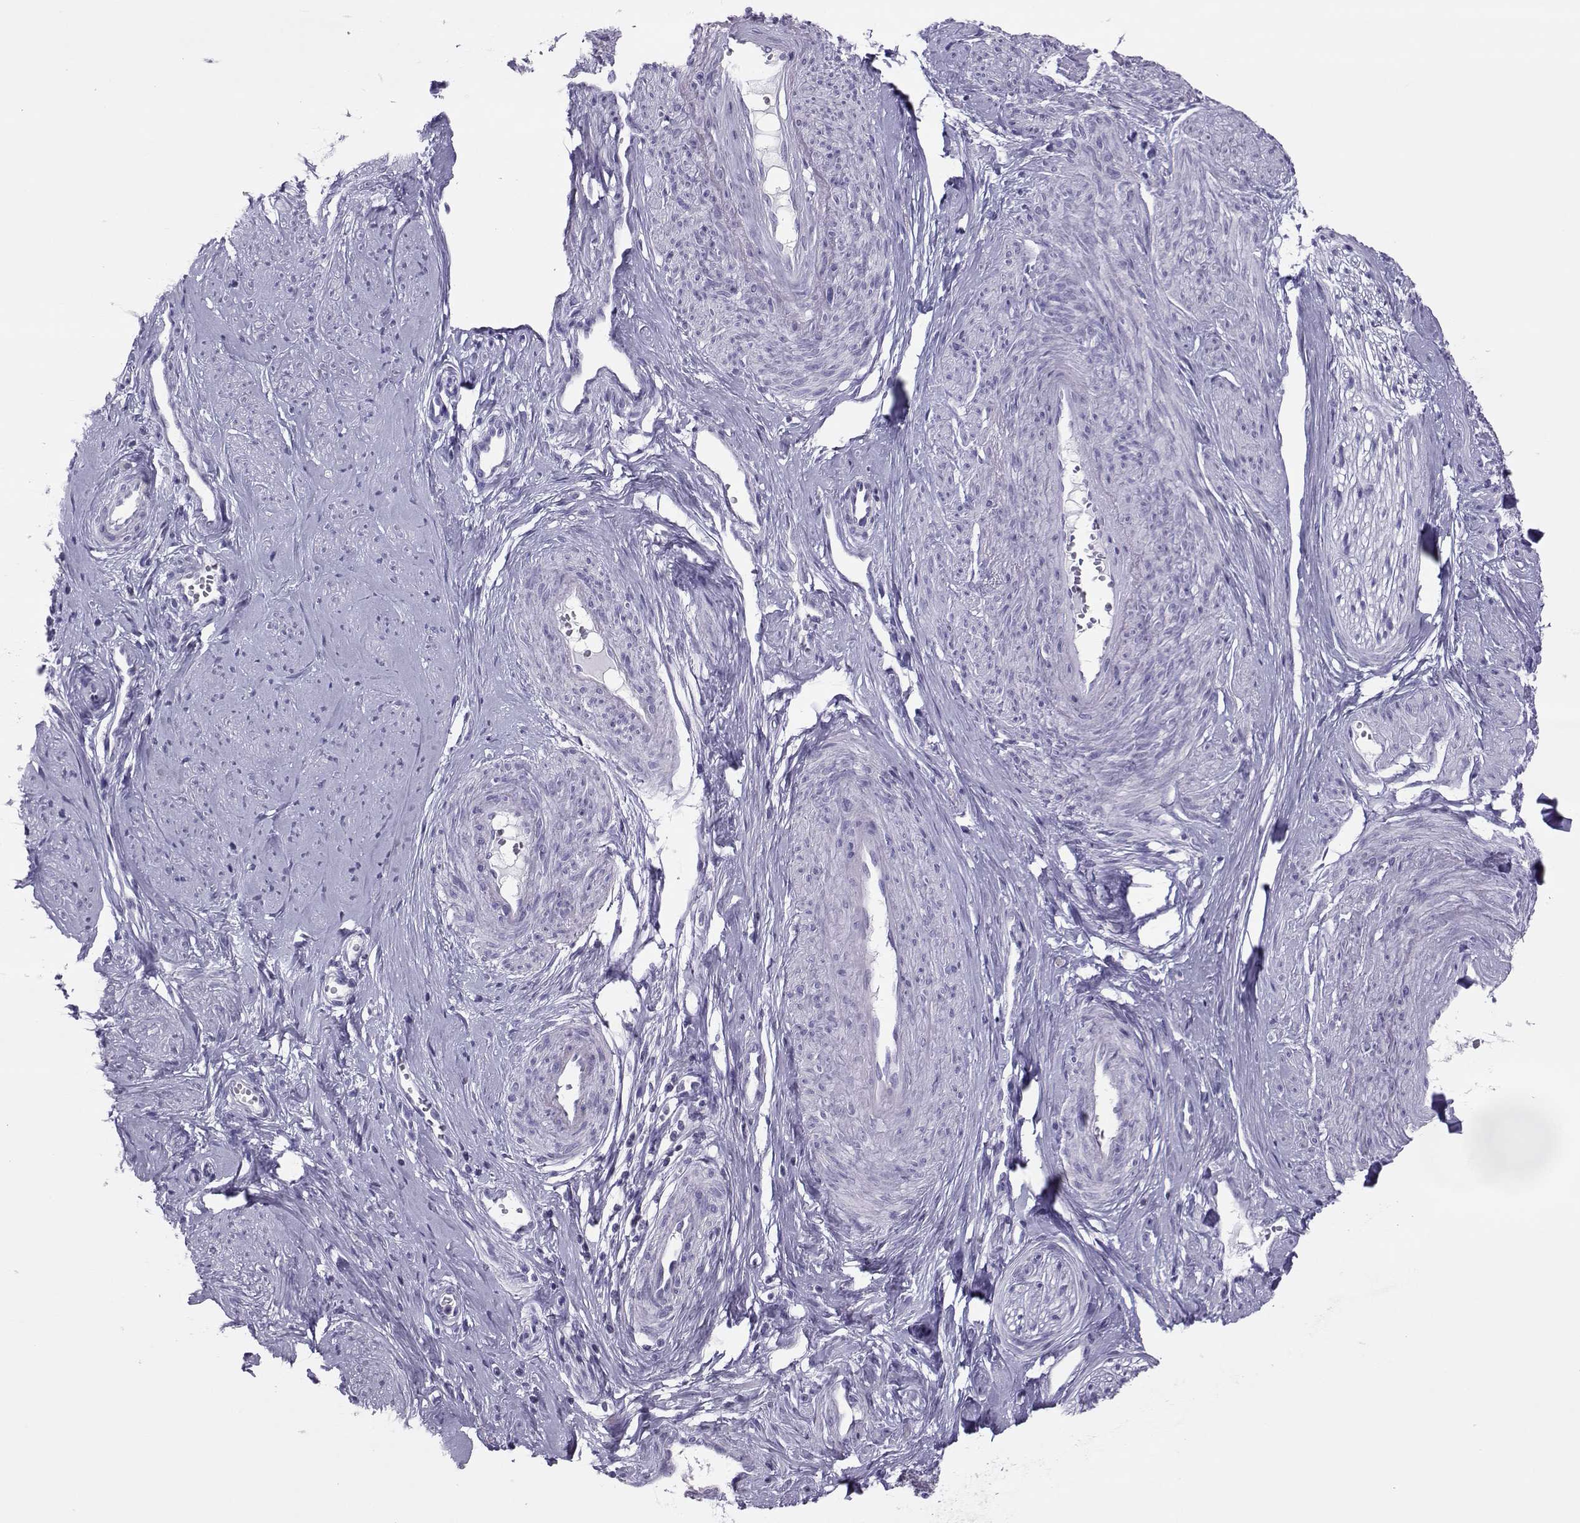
{"staining": {"intensity": "negative", "quantity": "none", "location": "none"}, "tissue": "smooth muscle", "cell_type": "Smooth muscle cells", "image_type": "normal", "snomed": [{"axis": "morphology", "description": "Normal tissue, NOS"}, {"axis": "topography", "description": "Smooth muscle"}], "caption": "Histopathology image shows no protein positivity in smooth muscle cells of normal smooth muscle.", "gene": "TRPM7", "patient": {"sex": "female", "age": 48}}